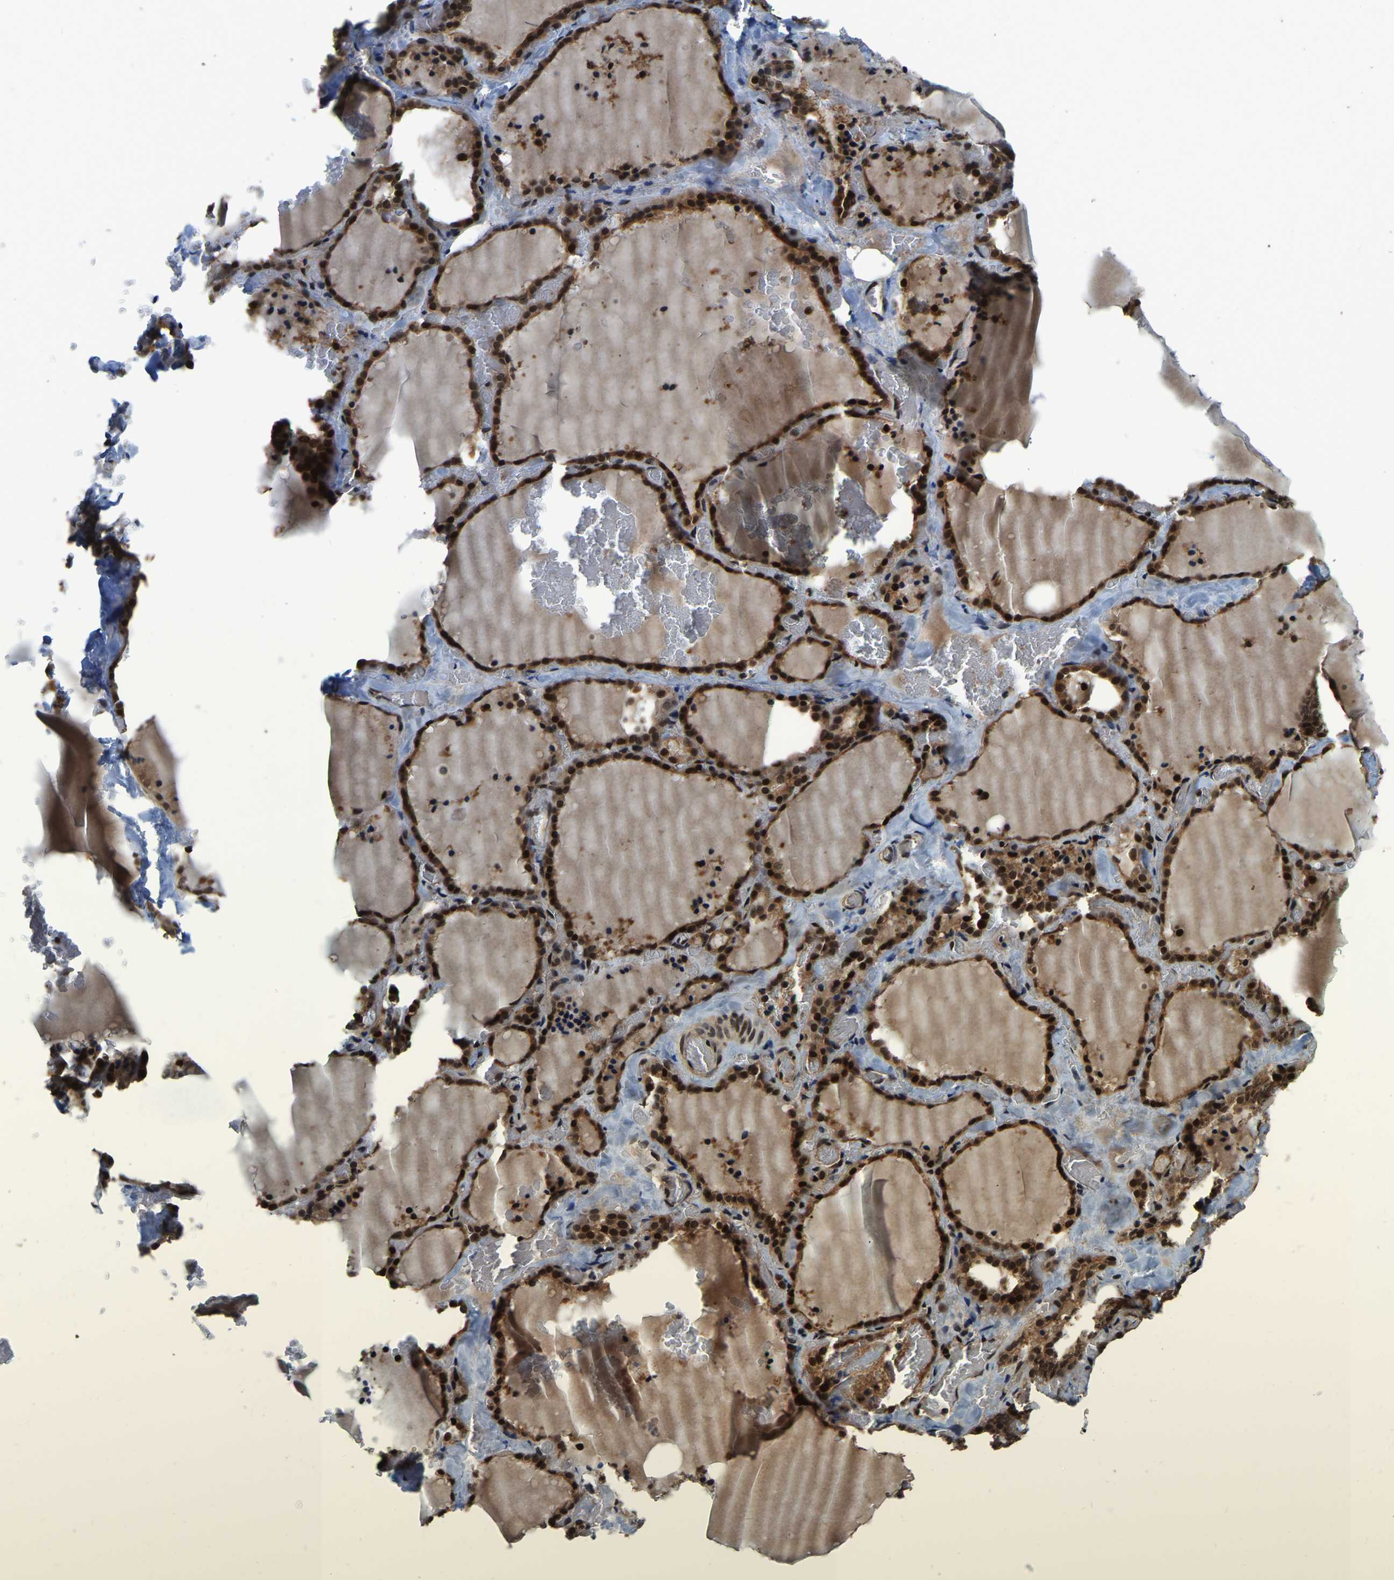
{"staining": {"intensity": "strong", "quantity": ">75%", "location": "cytoplasmic/membranous,nuclear"}, "tissue": "thyroid gland", "cell_type": "Glandular cells", "image_type": "normal", "snomed": [{"axis": "morphology", "description": "Normal tissue, NOS"}, {"axis": "topography", "description": "Thyroid gland"}], "caption": "DAB immunohistochemical staining of unremarkable thyroid gland demonstrates strong cytoplasmic/membranous,nuclear protein staining in approximately >75% of glandular cells.", "gene": "CIAO1", "patient": {"sex": "female", "age": 22}}